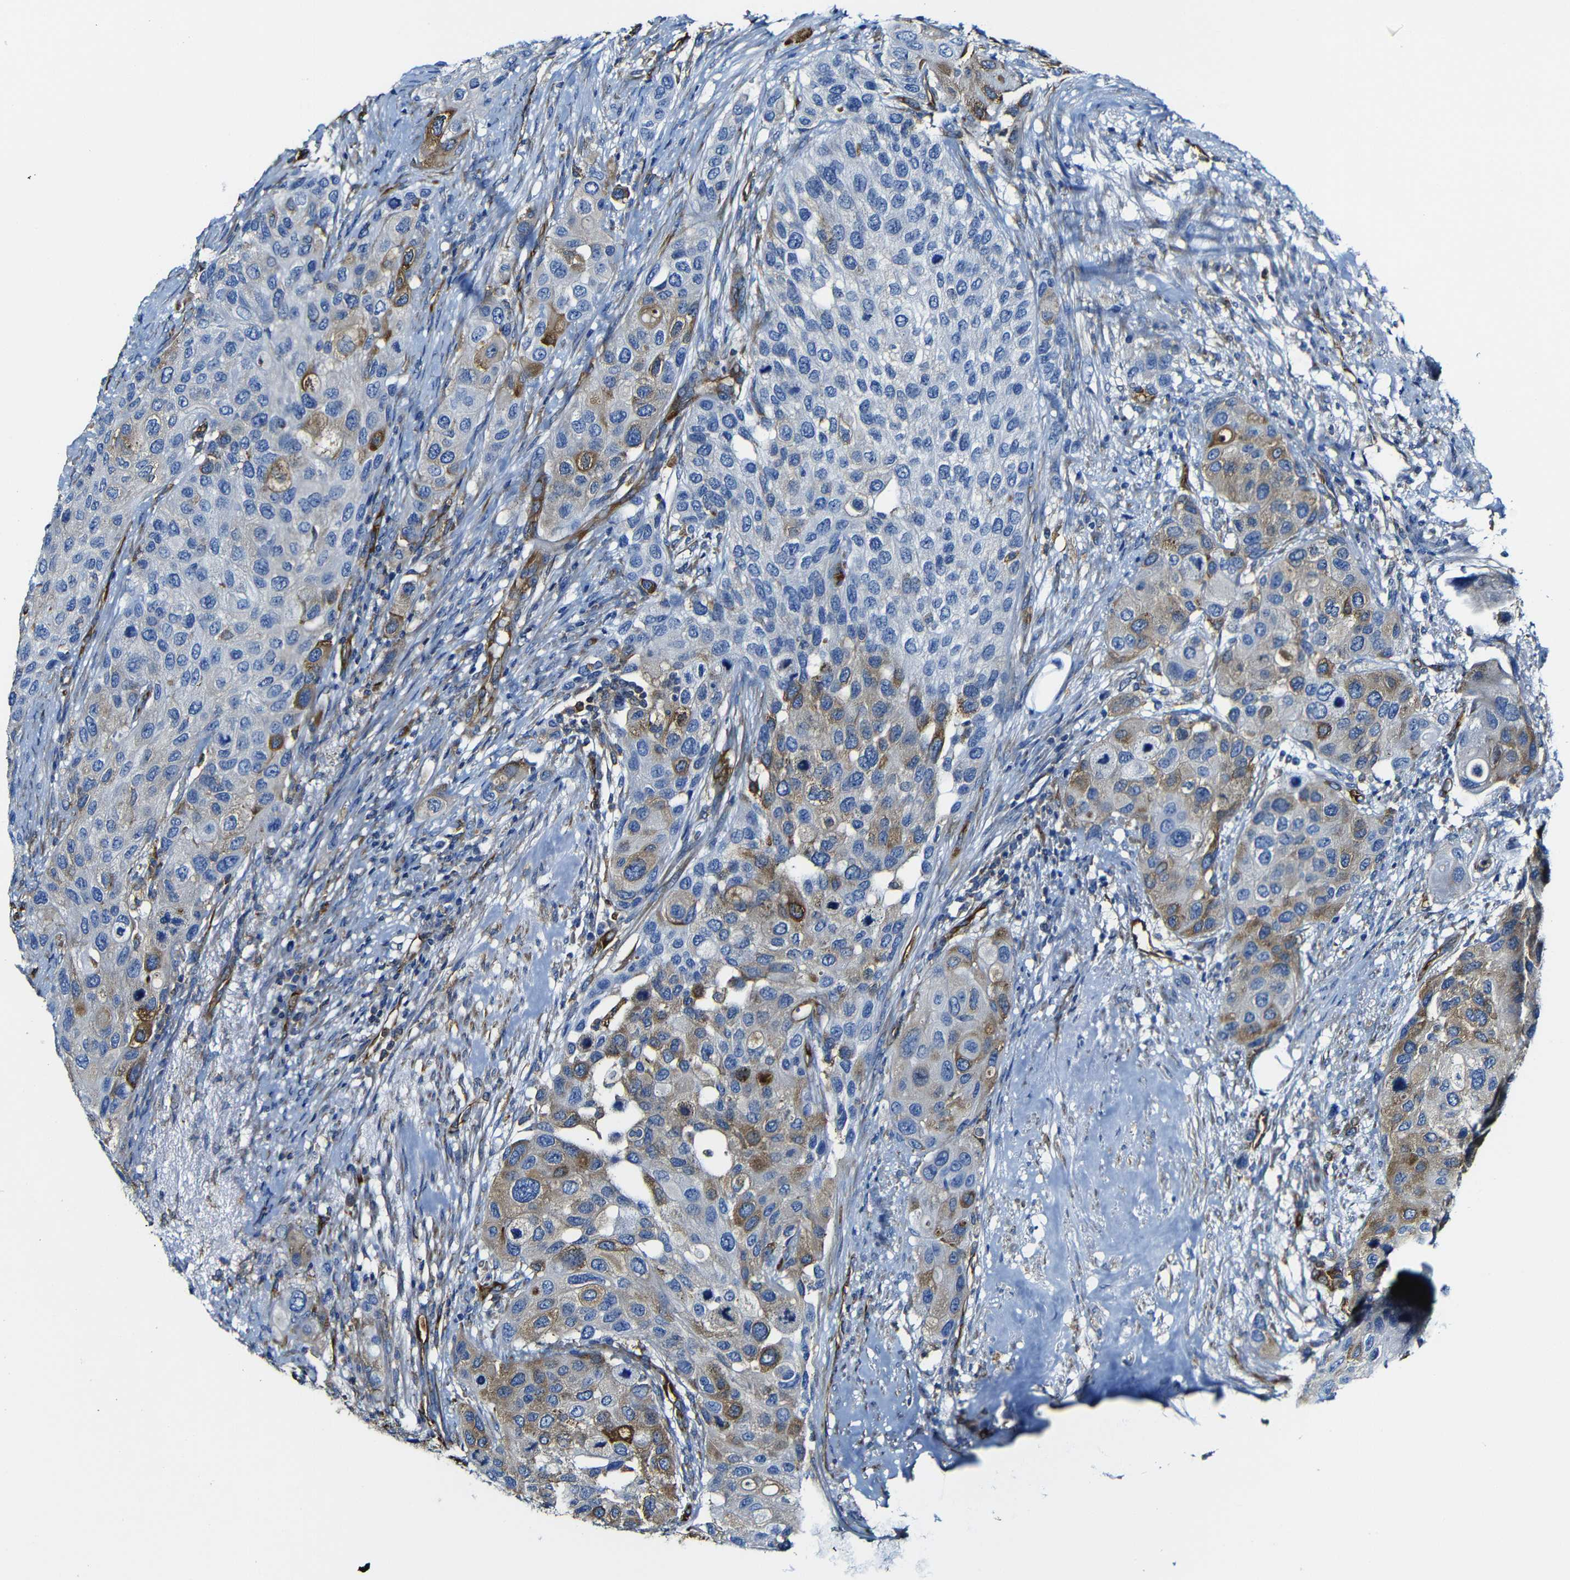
{"staining": {"intensity": "moderate", "quantity": "<25%", "location": "cytoplasmic/membranous"}, "tissue": "urothelial cancer", "cell_type": "Tumor cells", "image_type": "cancer", "snomed": [{"axis": "morphology", "description": "Urothelial carcinoma, High grade"}, {"axis": "topography", "description": "Urinary bladder"}], "caption": "DAB (3,3'-diaminobenzidine) immunohistochemical staining of human urothelial cancer displays moderate cytoplasmic/membranous protein expression in about <25% of tumor cells. (IHC, brightfield microscopy, high magnification).", "gene": "MSN", "patient": {"sex": "female", "age": 56}}